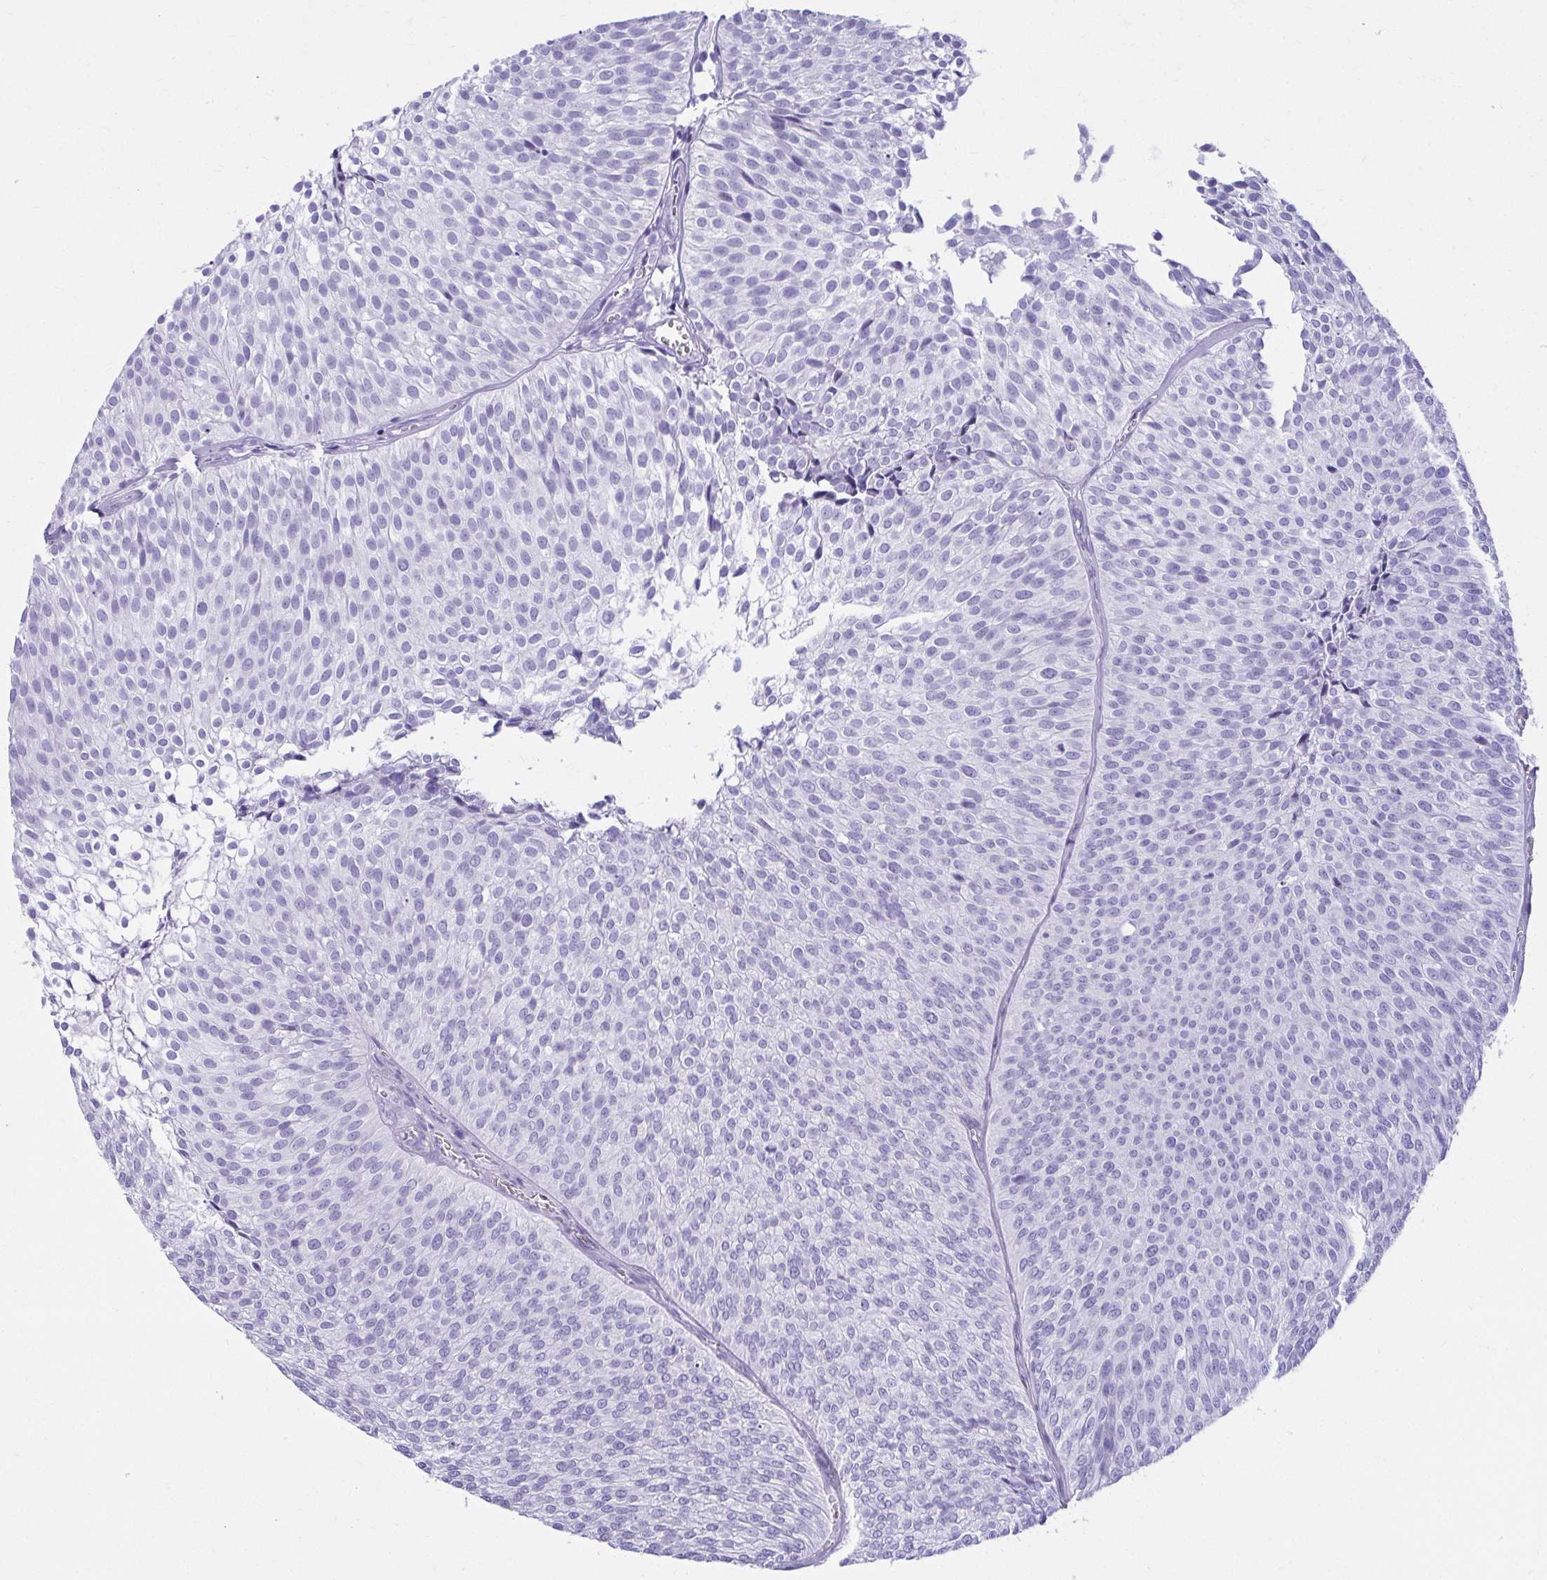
{"staining": {"intensity": "negative", "quantity": "none", "location": "none"}, "tissue": "urothelial cancer", "cell_type": "Tumor cells", "image_type": "cancer", "snomed": [{"axis": "morphology", "description": "Urothelial carcinoma, Low grade"}, {"axis": "topography", "description": "Urinary bladder"}], "caption": "Urothelial carcinoma (low-grade) was stained to show a protein in brown. There is no significant staining in tumor cells.", "gene": "ATP4B", "patient": {"sex": "male", "age": 91}}